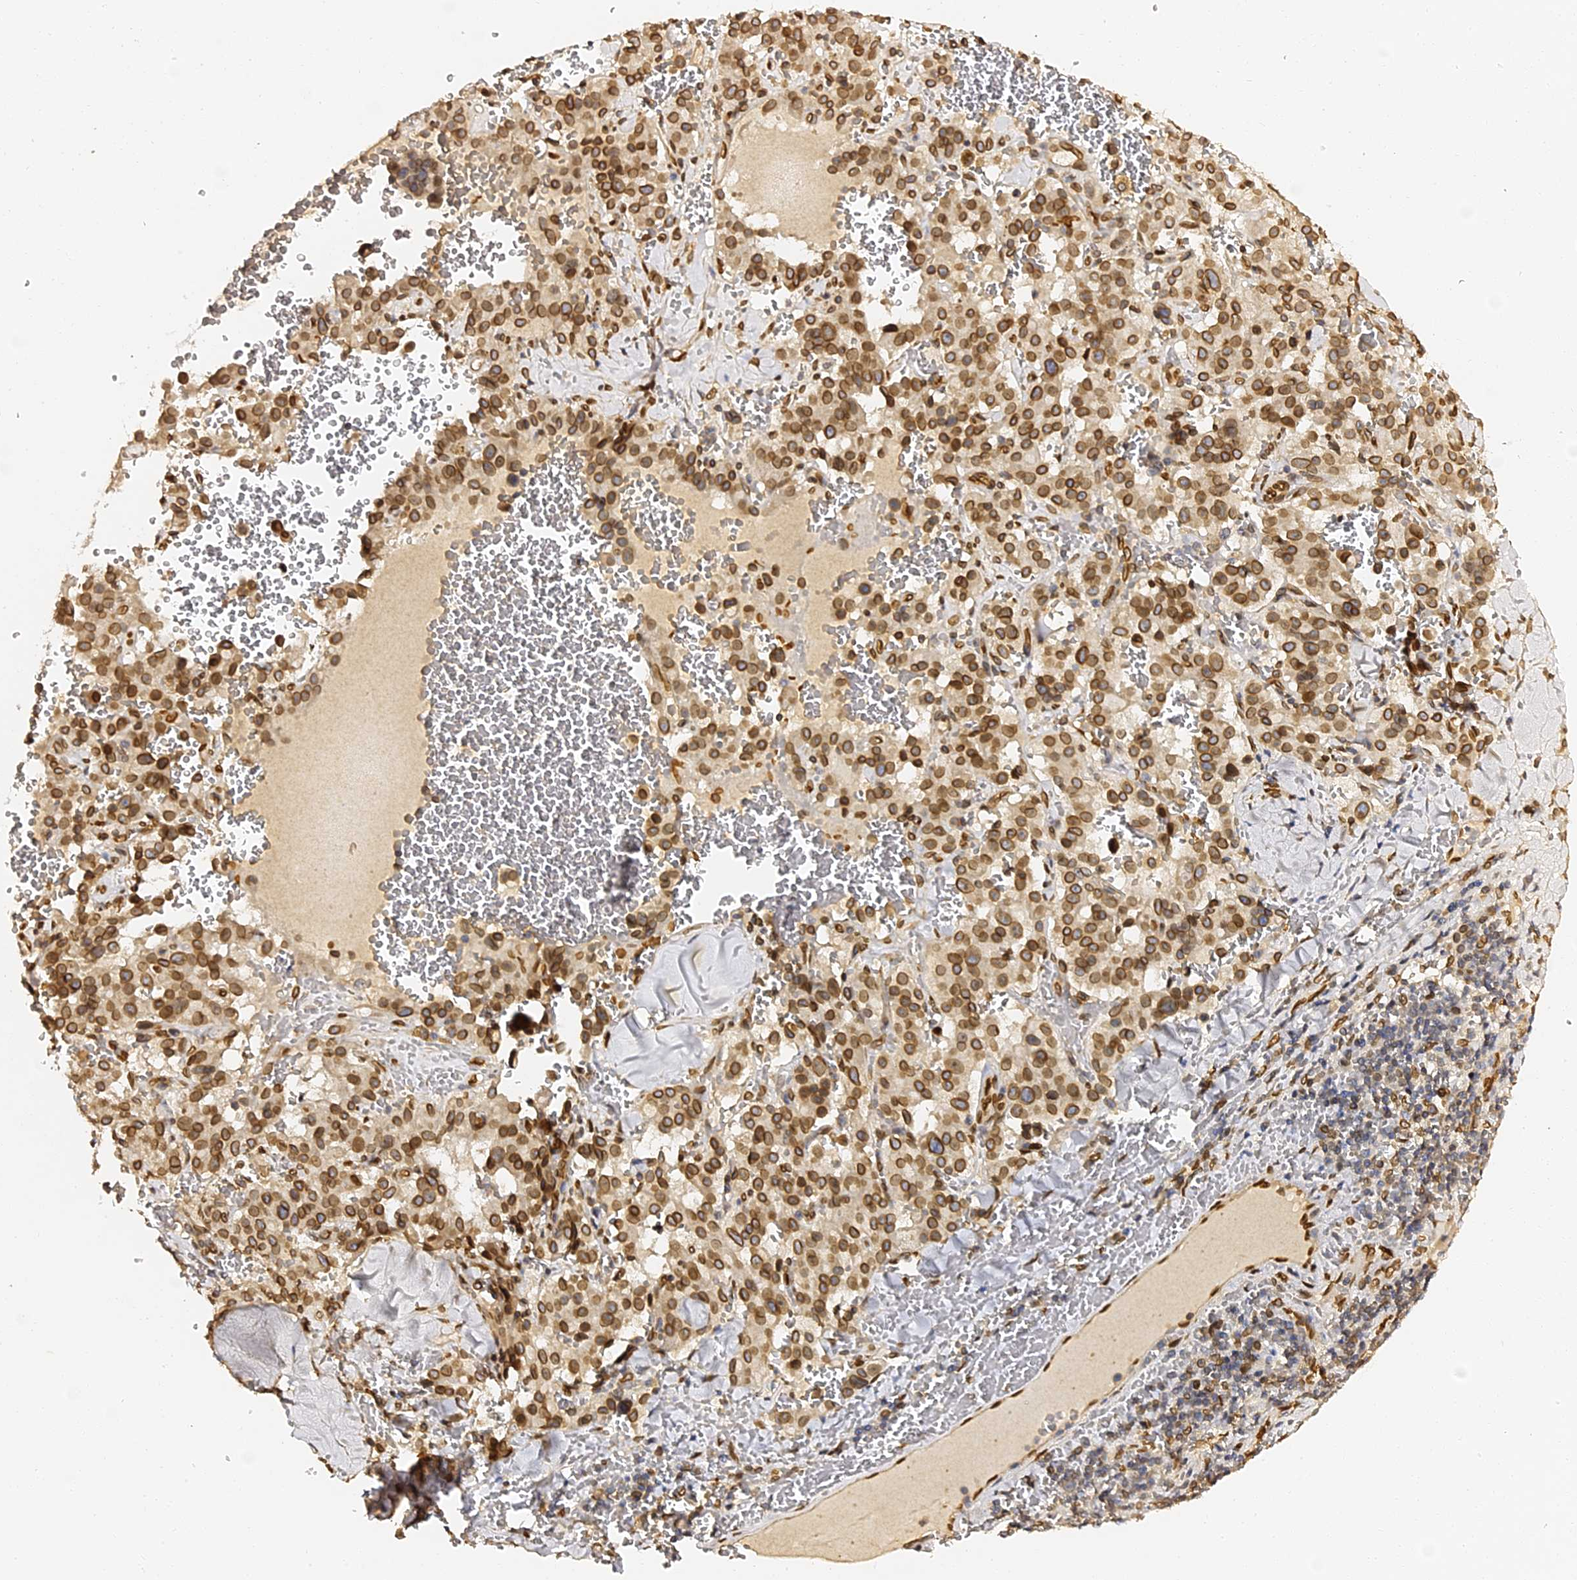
{"staining": {"intensity": "moderate", "quantity": ">75%", "location": "cytoplasmic/membranous,nuclear"}, "tissue": "pancreatic cancer", "cell_type": "Tumor cells", "image_type": "cancer", "snomed": [{"axis": "morphology", "description": "Adenocarcinoma, NOS"}, {"axis": "topography", "description": "Pancreas"}], "caption": "Human pancreatic cancer stained with a brown dye displays moderate cytoplasmic/membranous and nuclear positive expression in about >75% of tumor cells.", "gene": "ANAPC5", "patient": {"sex": "male", "age": 65}}